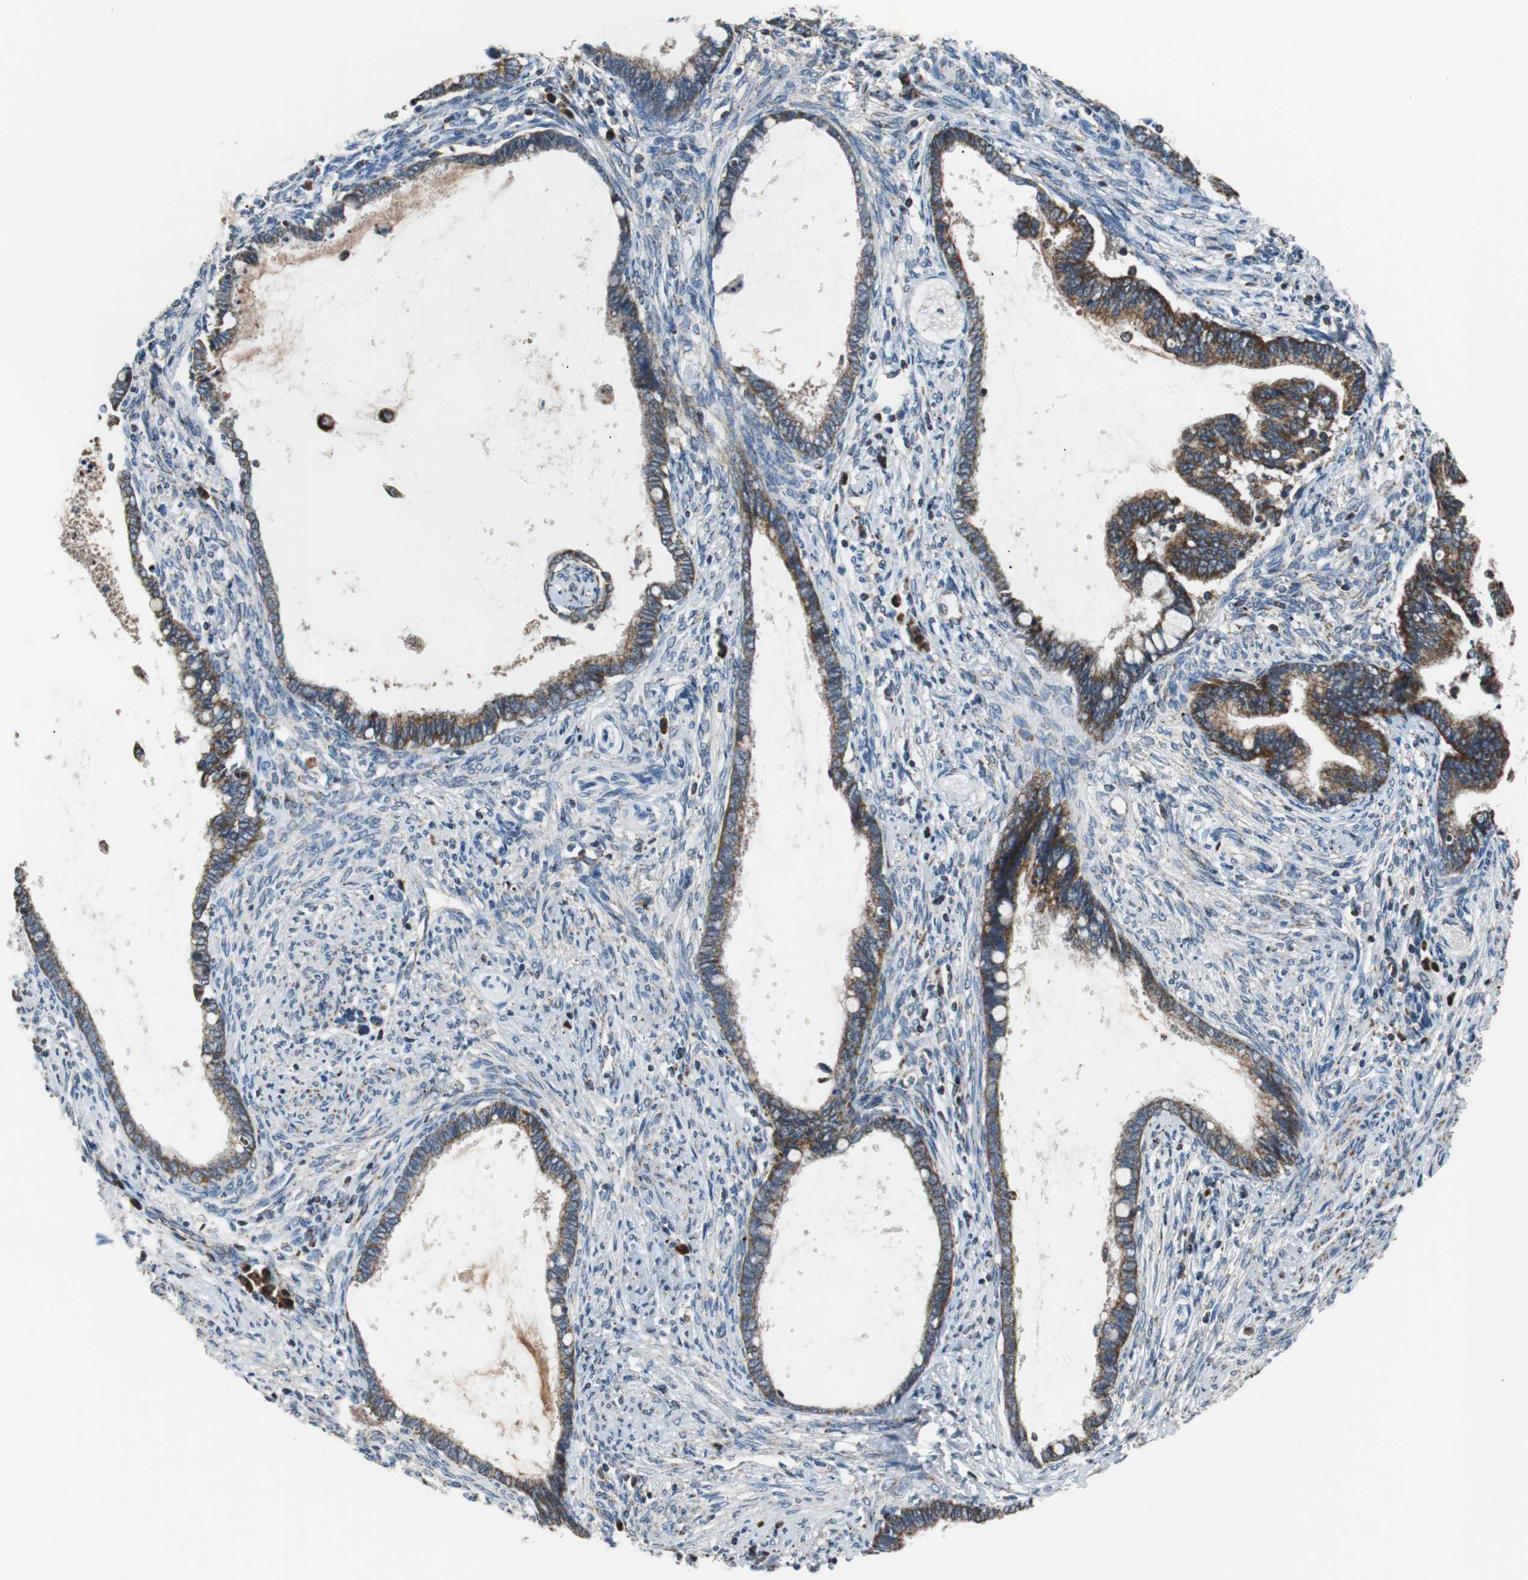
{"staining": {"intensity": "strong", "quantity": ">75%", "location": "cytoplasmic/membranous"}, "tissue": "cervical cancer", "cell_type": "Tumor cells", "image_type": "cancer", "snomed": [{"axis": "morphology", "description": "Adenocarcinoma, NOS"}, {"axis": "topography", "description": "Cervix"}], "caption": "IHC of human cervical adenocarcinoma shows high levels of strong cytoplasmic/membranous staining in approximately >75% of tumor cells. (brown staining indicates protein expression, while blue staining denotes nuclei).", "gene": "PITRM1", "patient": {"sex": "female", "age": 44}}